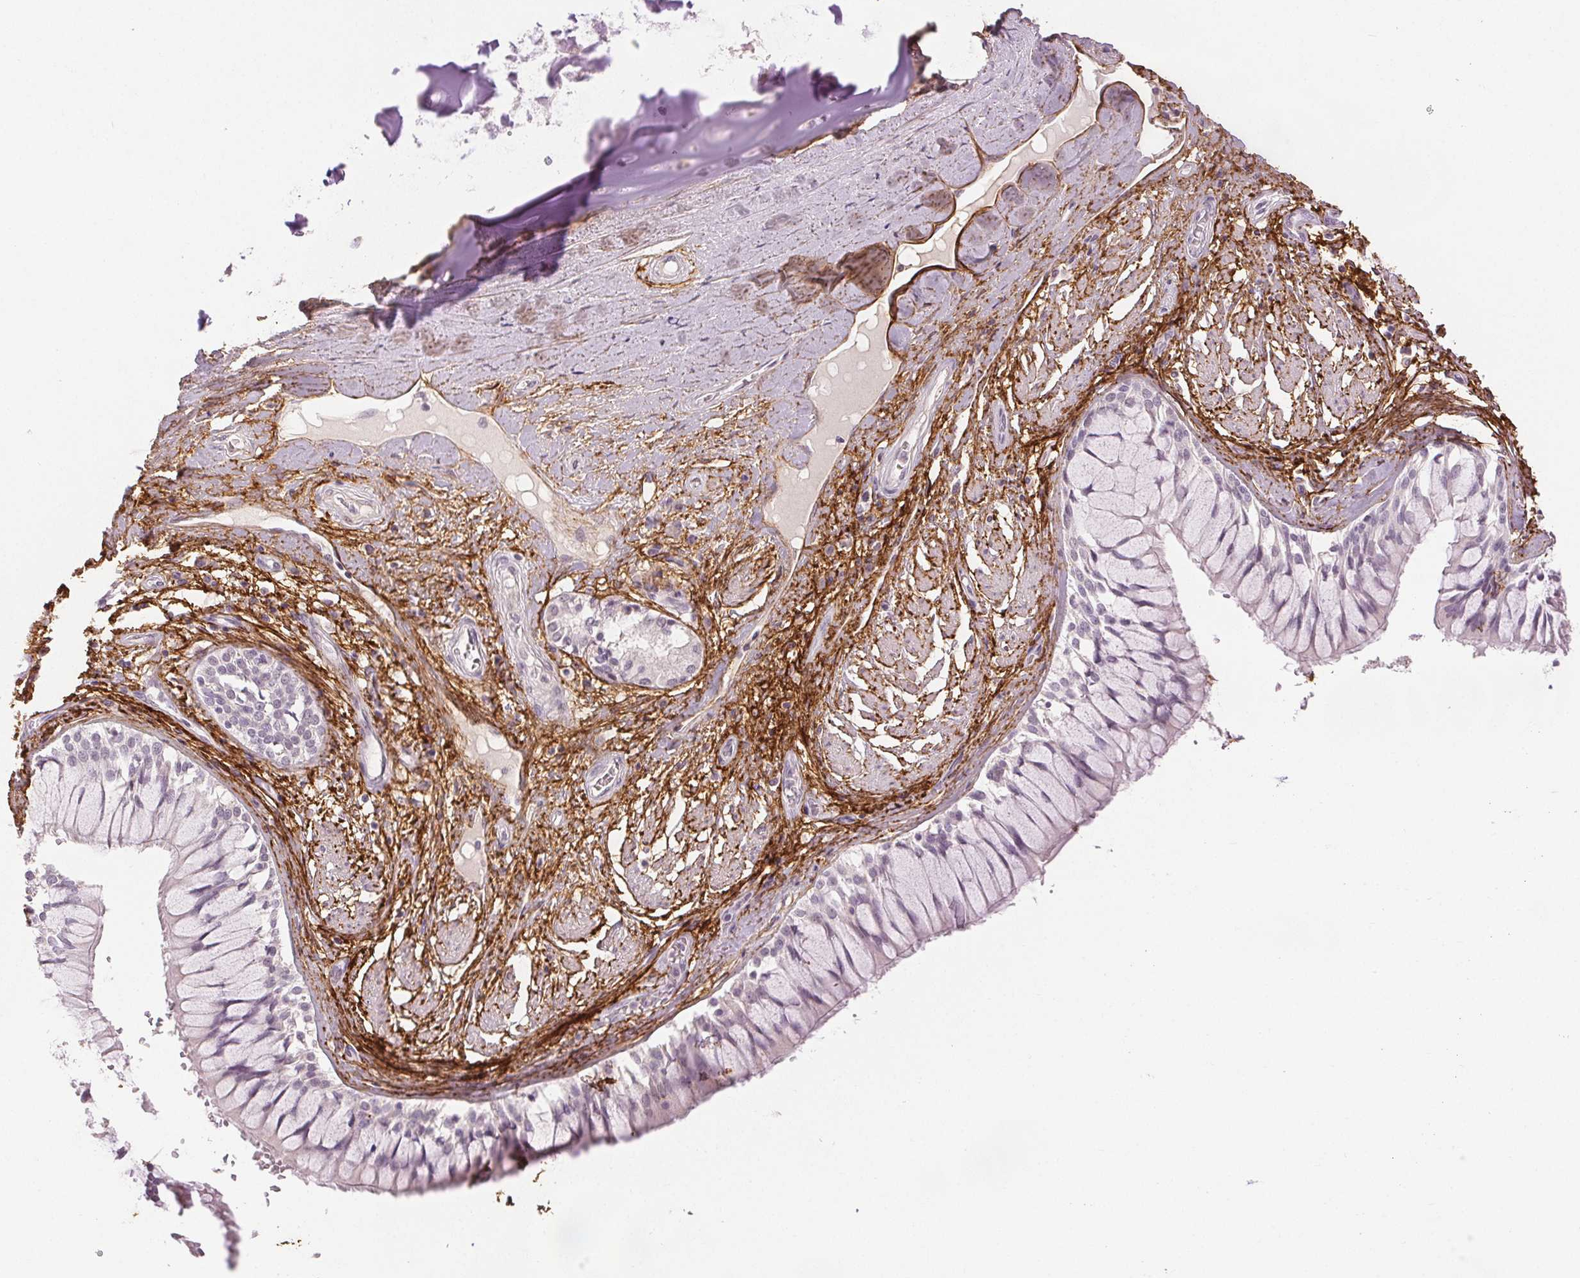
{"staining": {"intensity": "moderate", "quantity": ">75%", "location": "cytoplasmic/membranous"}, "tissue": "adipose tissue", "cell_type": "Adipocytes", "image_type": "normal", "snomed": [{"axis": "morphology", "description": "Normal tissue, NOS"}, {"axis": "topography", "description": "Cartilage tissue"}, {"axis": "topography", "description": "Bronchus"}], "caption": "Unremarkable adipose tissue exhibits moderate cytoplasmic/membranous expression in approximately >75% of adipocytes (DAB (3,3'-diaminobenzidine) IHC, brown staining for protein, blue staining for nuclei)..", "gene": "FBN1", "patient": {"sex": "male", "age": 64}}